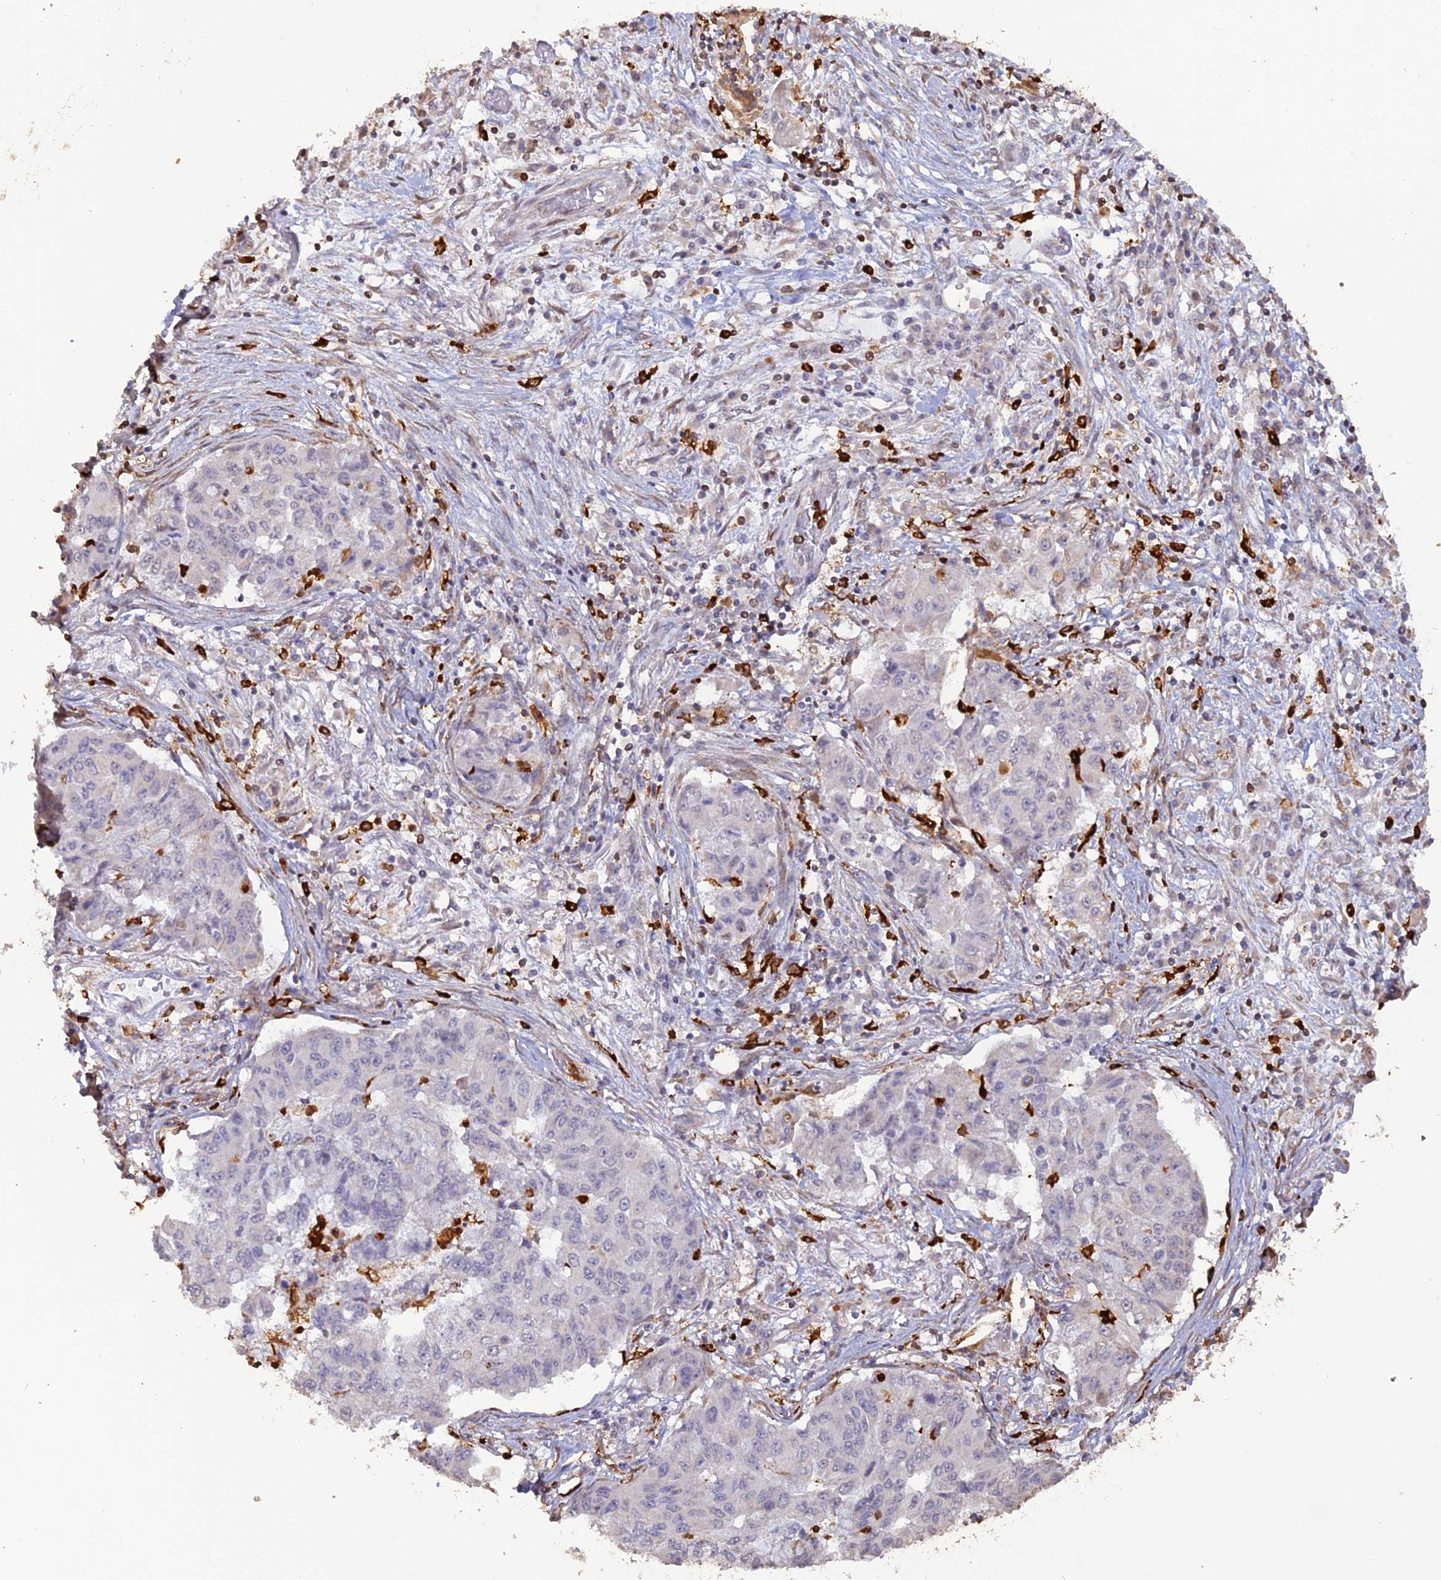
{"staining": {"intensity": "negative", "quantity": "none", "location": "none"}, "tissue": "lung cancer", "cell_type": "Tumor cells", "image_type": "cancer", "snomed": [{"axis": "morphology", "description": "Squamous cell carcinoma, NOS"}, {"axis": "topography", "description": "Lung"}], "caption": "Tumor cells are negative for protein expression in human lung cancer.", "gene": "APOBR", "patient": {"sex": "male", "age": 74}}